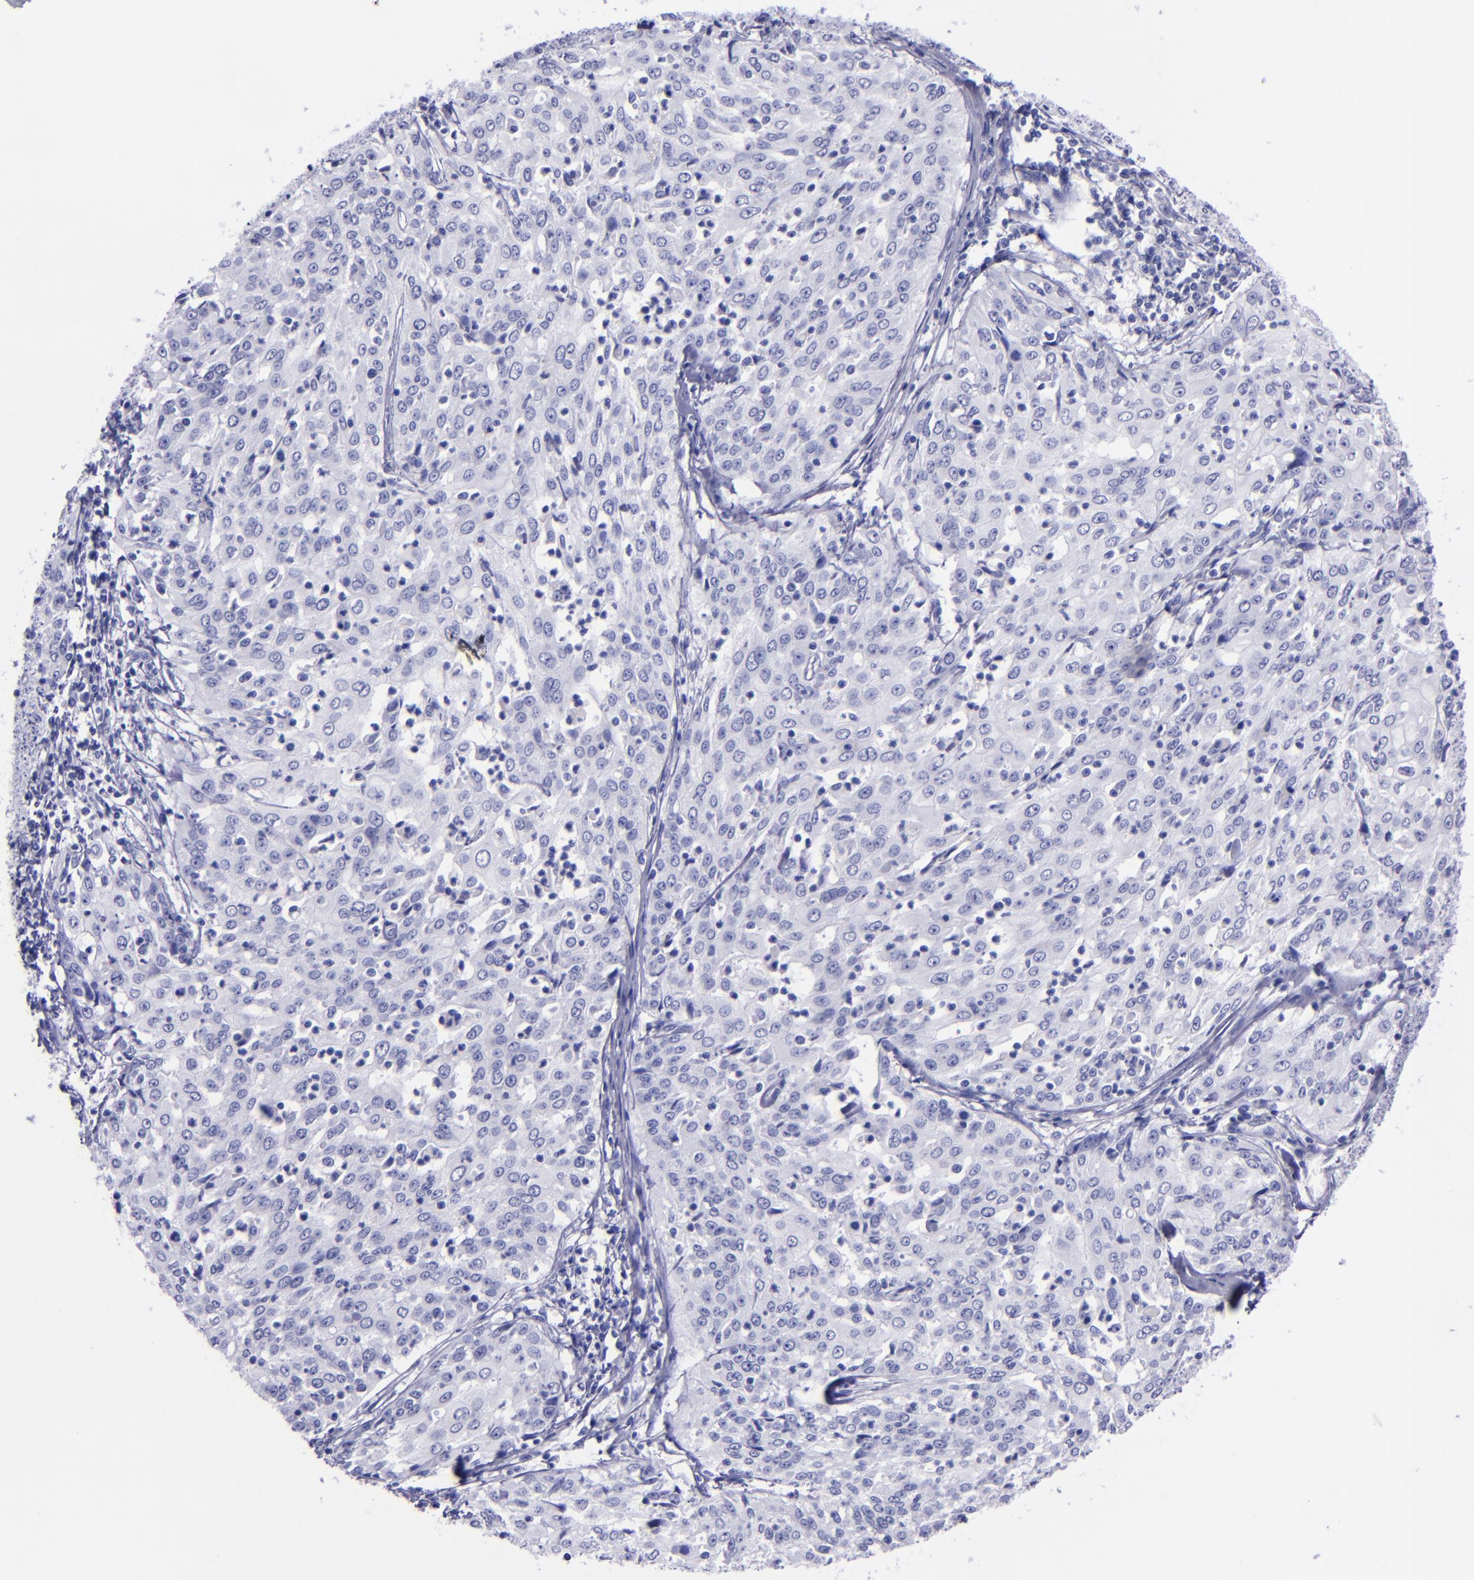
{"staining": {"intensity": "negative", "quantity": "none", "location": "none"}, "tissue": "cervical cancer", "cell_type": "Tumor cells", "image_type": "cancer", "snomed": [{"axis": "morphology", "description": "Squamous cell carcinoma, NOS"}, {"axis": "topography", "description": "Cervix"}], "caption": "Cervical cancer stained for a protein using IHC reveals no positivity tumor cells.", "gene": "MBP", "patient": {"sex": "female", "age": 39}}